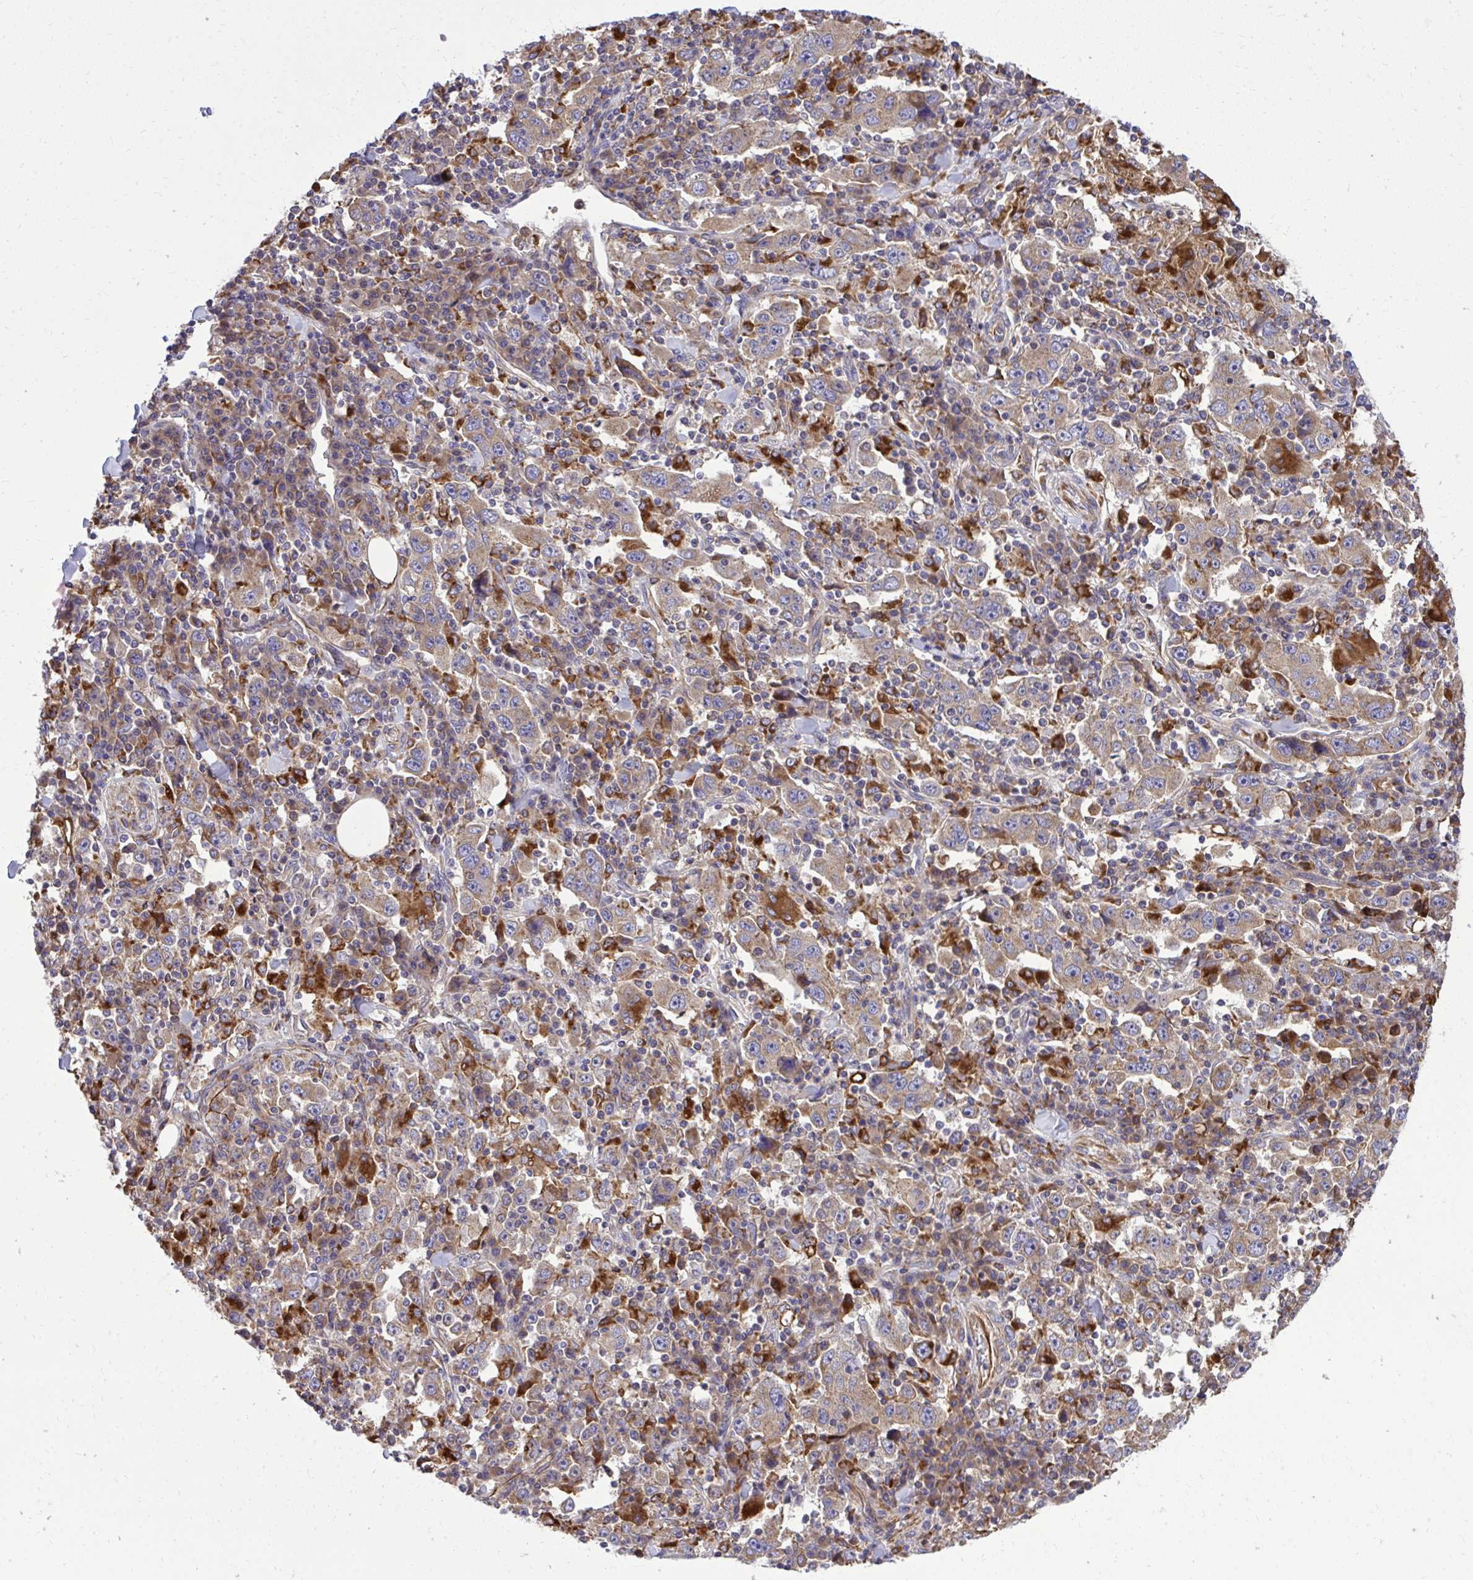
{"staining": {"intensity": "weak", "quantity": ">75%", "location": "cytoplasmic/membranous"}, "tissue": "stomach cancer", "cell_type": "Tumor cells", "image_type": "cancer", "snomed": [{"axis": "morphology", "description": "Normal tissue, NOS"}, {"axis": "morphology", "description": "Adenocarcinoma, NOS"}, {"axis": "topography", "description": "Stomach, upper"}, {"axis": "topography", "description": "Stomach"}], "caption": "Adenocarcinoma (stomach) stained with a protein marker exhibits weak staining in tumor cells.", "gene": "PAIP2", "patient": {"sex": "male", "age": 59}}